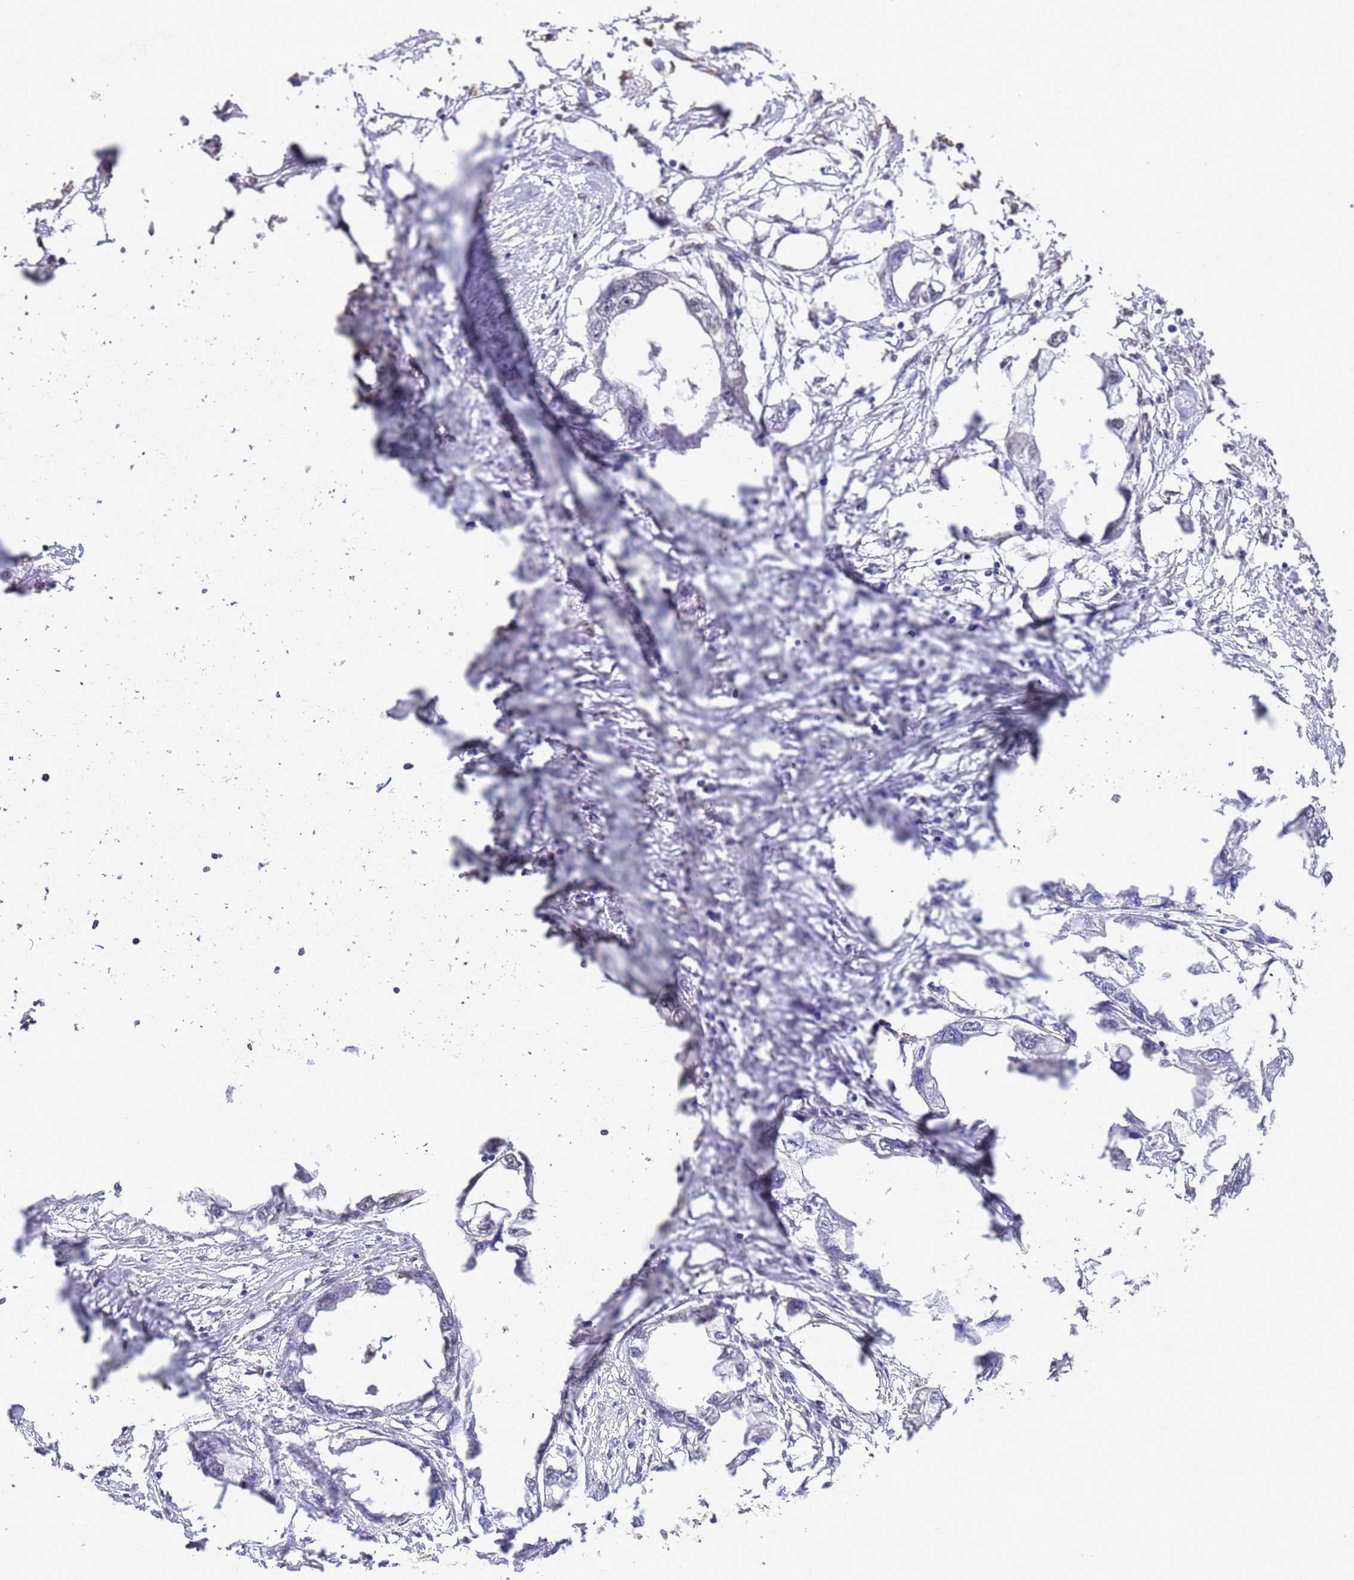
{"staining": {"intensity": "negative", "quantity": "none", "location": "none"}, "tissue": "endometrial cancer", "cell_type": "Tumor cells", "image_type": "cancer", "snomed": [{"axis": "morphology", "description": "Adenocarcinoma, NOS"}, {"axis": "morphology", "description": "Adenocarcinoma, metastatic, NOS"}, {"axis": "topography", "description": "Adipose tissue"}, {"axis": "topography", "description": "Endometrium"}], "caption": "Endometrial cancer was stained to show a protein in brown. There is no significant positivity in tumor cells.", "gene": "NPHP1", "patient": {"sex": "female", "age": 67}}